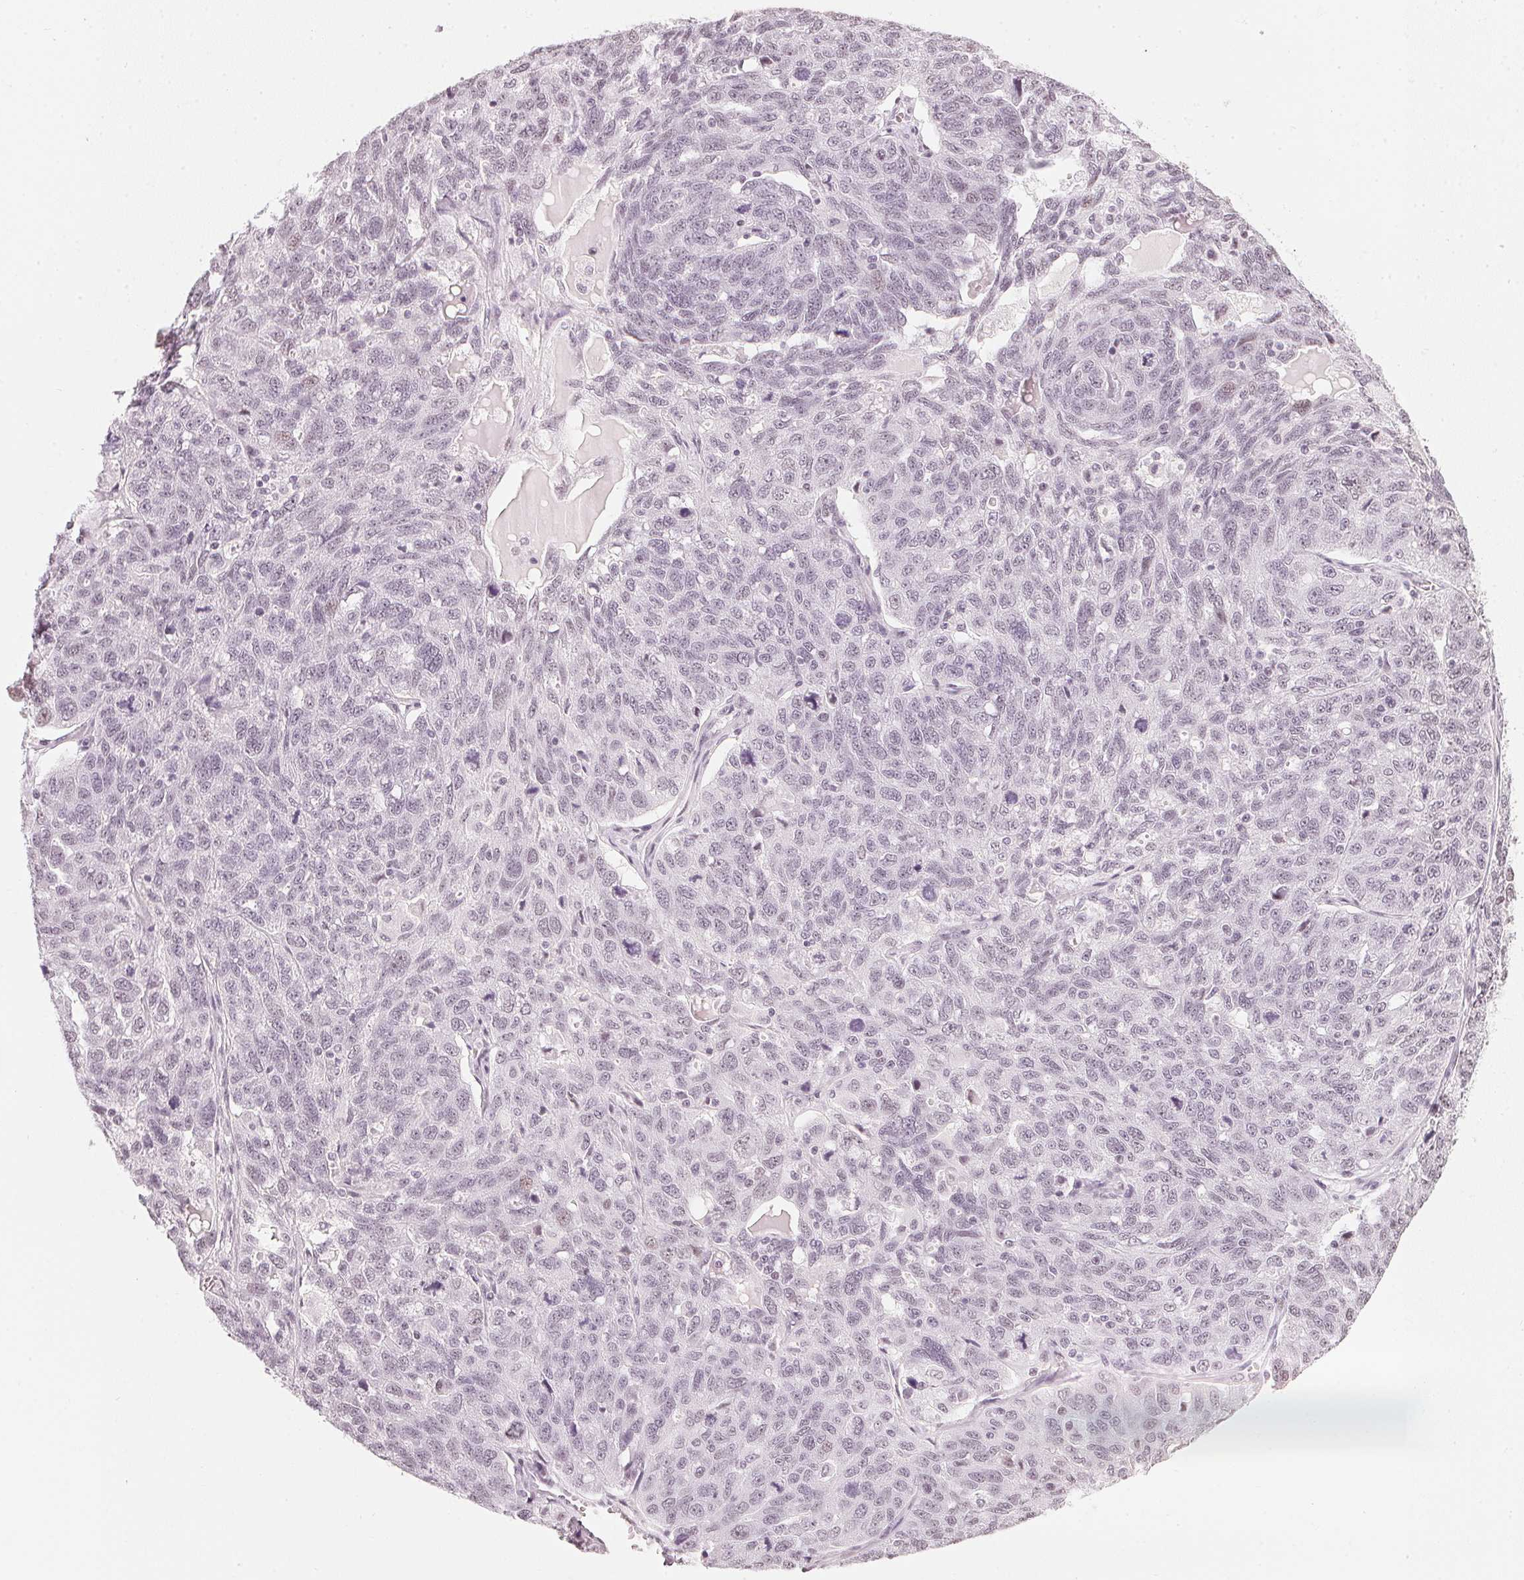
{"staining": {"intensity": "negative", "quantity": "none", "location": "none"}, "tissue": "ovarian cancer", "cell_type": "Tumor cells", "image_type": "cancer", "snomed": [{"axis": "morphology", "description": "Cystadenocarcinoma, serous, NOS"}, {"axis": "topography", "description": "Ovary"}], "caption": "Image shows no protein expression in tumor cells of ovarian serous cystadenocarcinoma tissue. Nuclei are stained in blue.", "gene": "DNAJC6", "patient": {"sex": "female", "age": 71}}